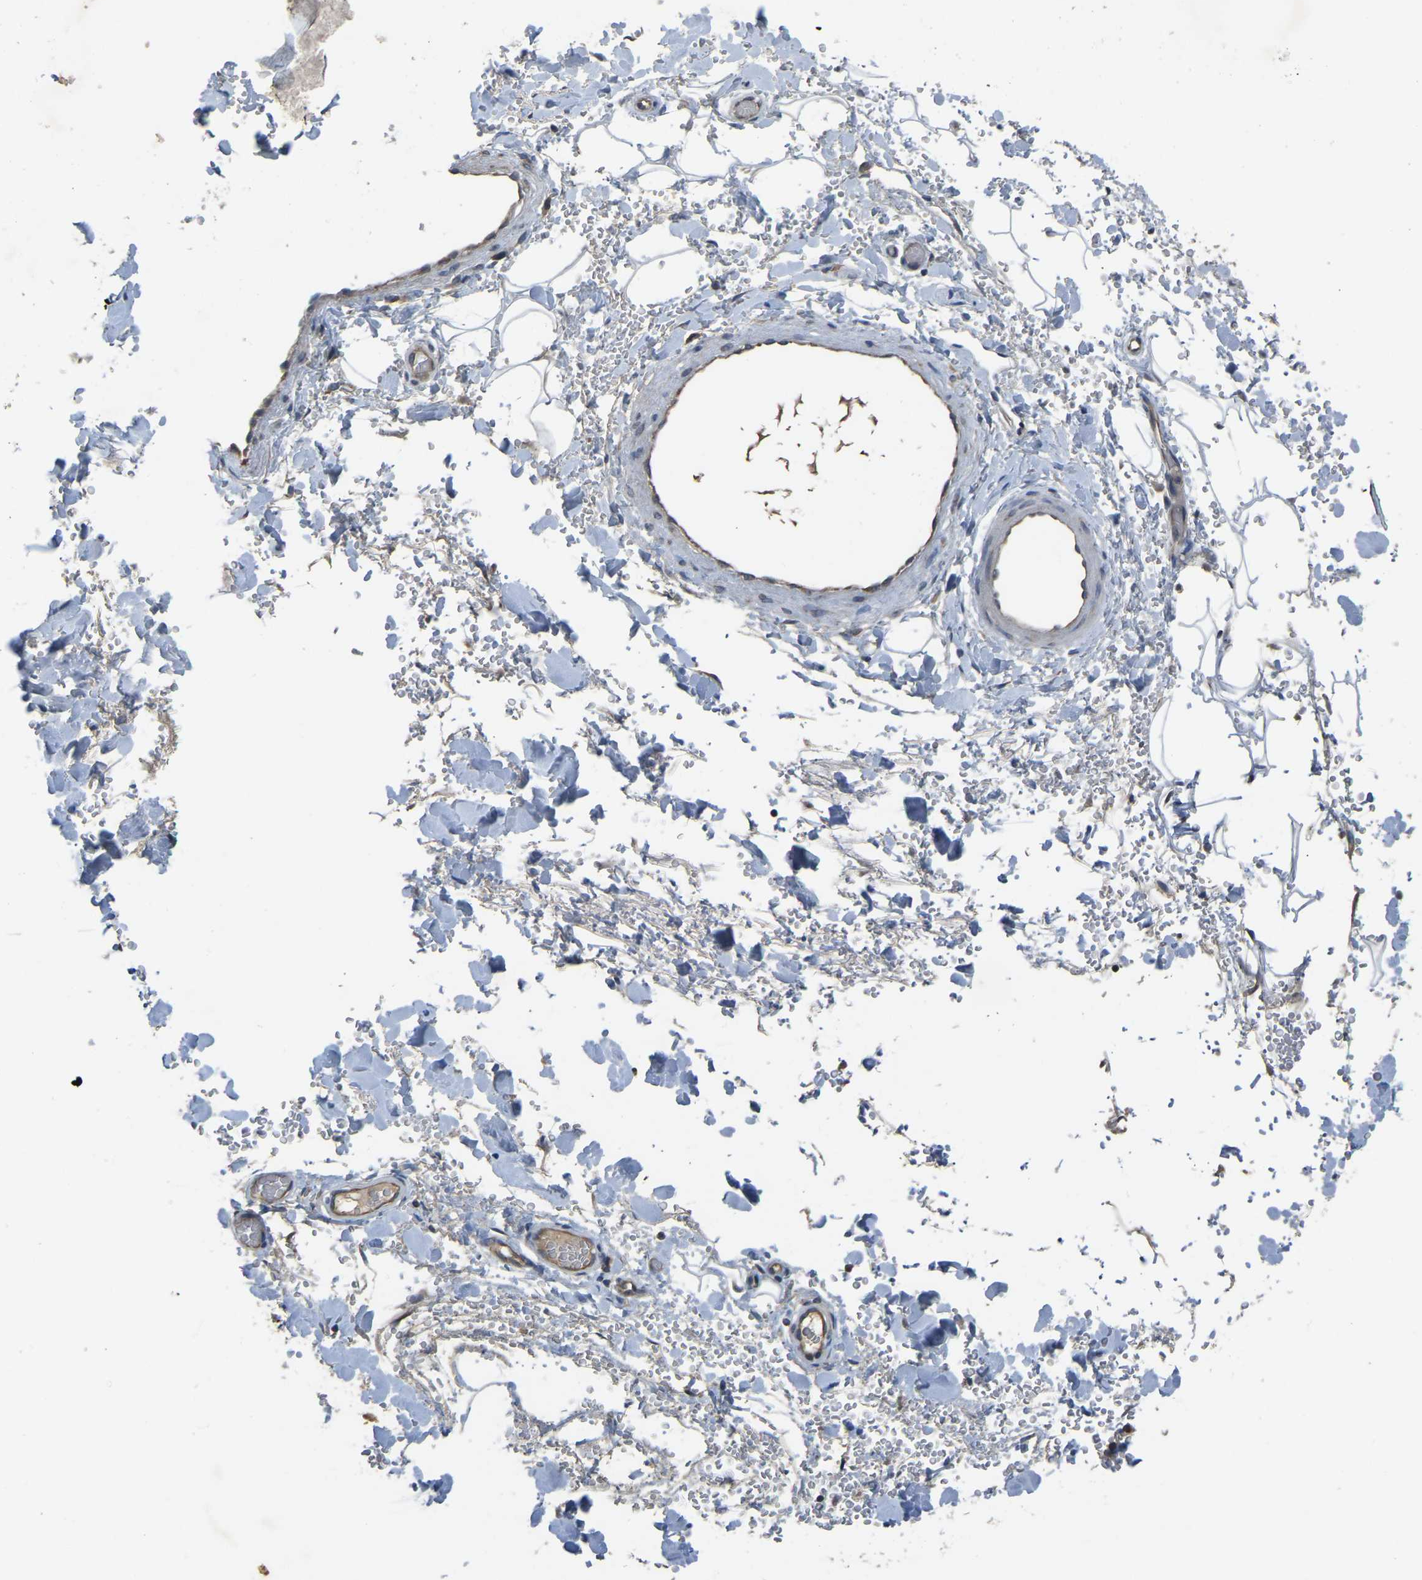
{"staining": {"intensity": "negative", "quantity": "none", "location": "none"}, "tissue": "adipose tissue", "cell_type": "Adipocytes", "image_type": "normal", "snomed": [{"axis": "morphology", "description": "Normal tissue, NOS"}, {"axis": "morphology", "description": "Carcinoma, NOS"}, {"axis": "topography", "description": "Pancreas"}, {"axis": "topography", "description": "Peripheral nerve tissue"}], "caption": "Image shows no significant protein expression in adipocytes of benign adipose tissue.", "gene": "AIMP1", "patient": {"sex": "female", "age": 29}}